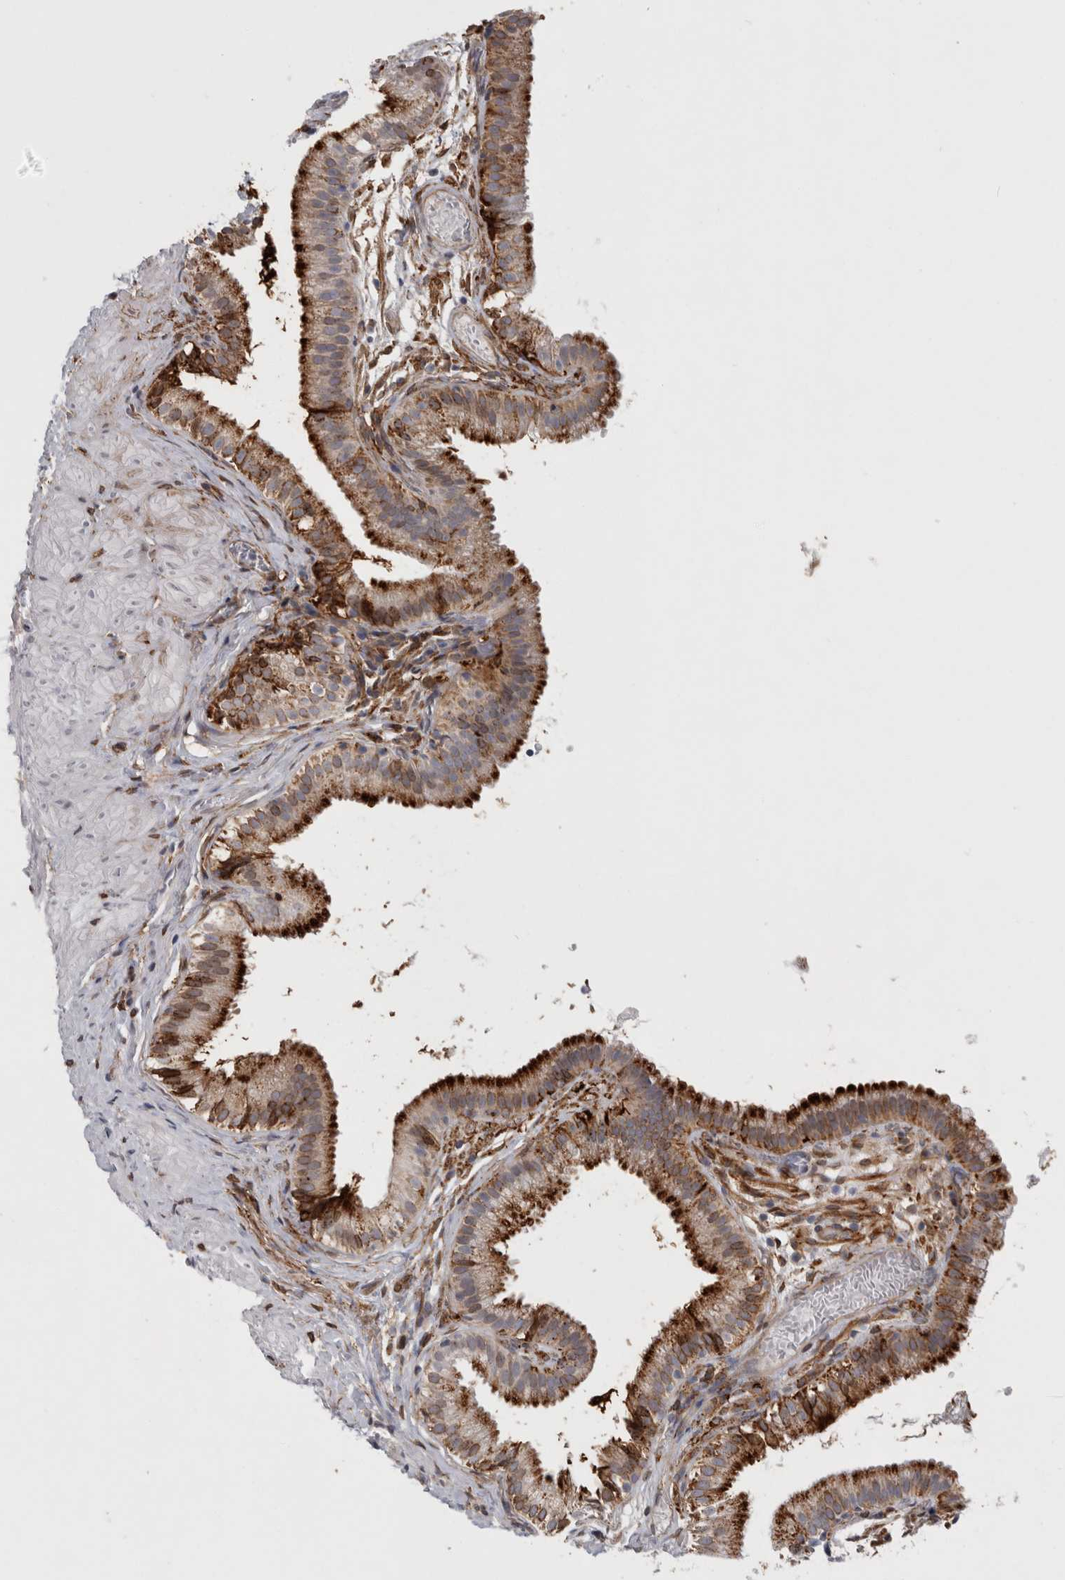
{"staining": {"intensity": "strong", "quantity": "25%-75%", "location": "cytoplasmic/membranous"}, "tissue": "gallbladder", "cell_type": "Glandular cells", "image_type": "normal", "snomed": [{"axis": "morphology", "description": "Normal tissue, NOS"}, {"axis": "topography", "description": "Gallbladder"}], "caption": "IHC staining of unremarkable gallbladder, which reveals high levels of strong cytoplasmic/membranous positivity in about 25%-75% of glandular cells indicating strong cytoplasmic/membranous protein expression. The staining was performed using DAB (3,3'-diaminobenzidine) (brown) for protein detection and nuclei were counterstained in hematoxylin (blue).", "gene": "DNAJC24", "patient": {"sex": "female", "age": 26}}